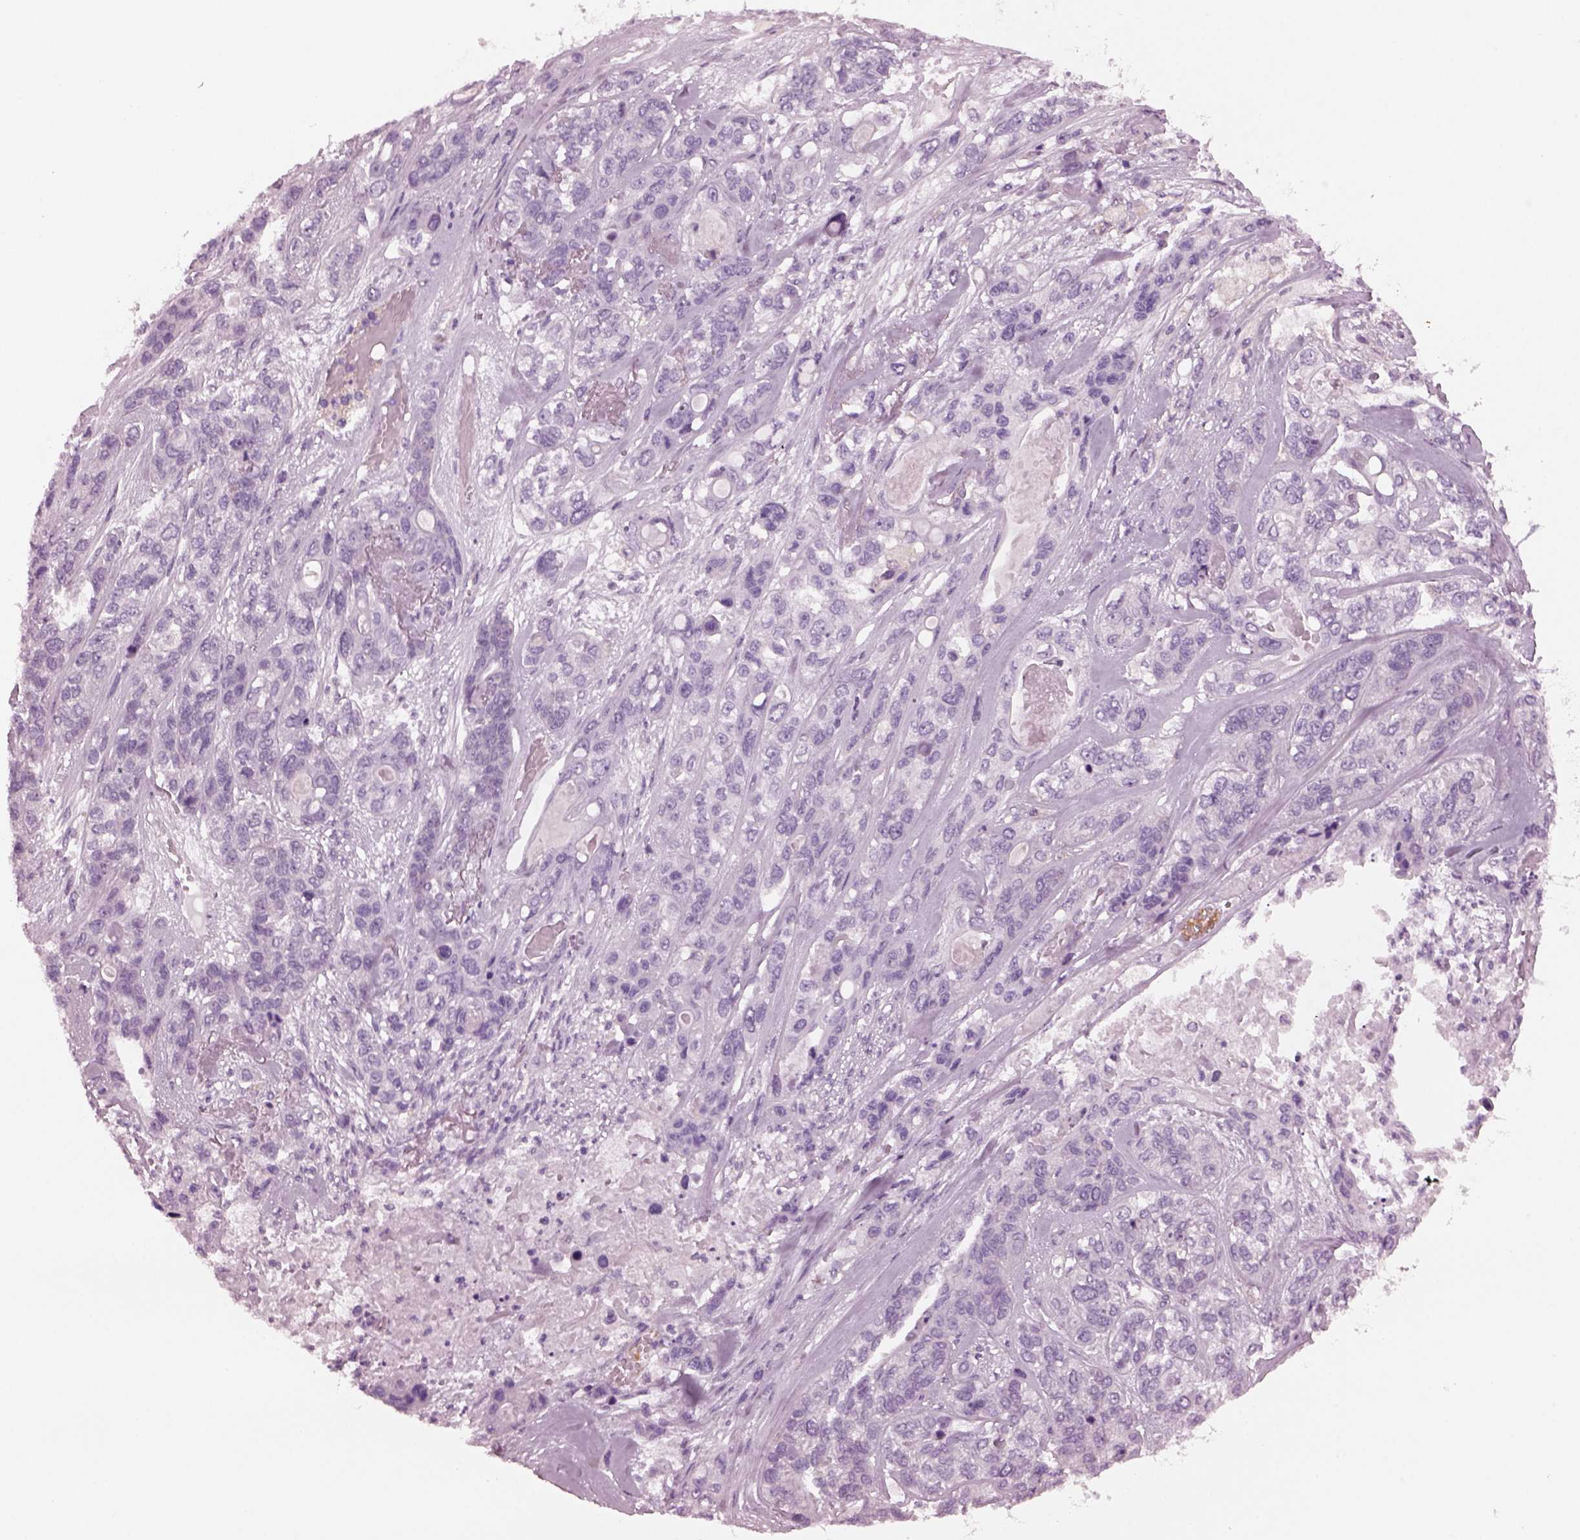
{"staining": {"intensity": "negative", "quantity": "none", "location": "none"}, "tissue": "lung cancer", "cell_type": "Tumor cells", "image_type": "cancer", "snomed": [{"axis": "morphology", "description": "Squamous cell carcinoma, NOS"}, {"axis": "topography", "description": "Lung"}], "caption": "DAB immunohistochemical staining of human lung cancer (squamous cell carcinoma) reveals no significant staining in tumor cells.", "gene": "SHTN1", "patient": {"sex": "female", "age": 70}}